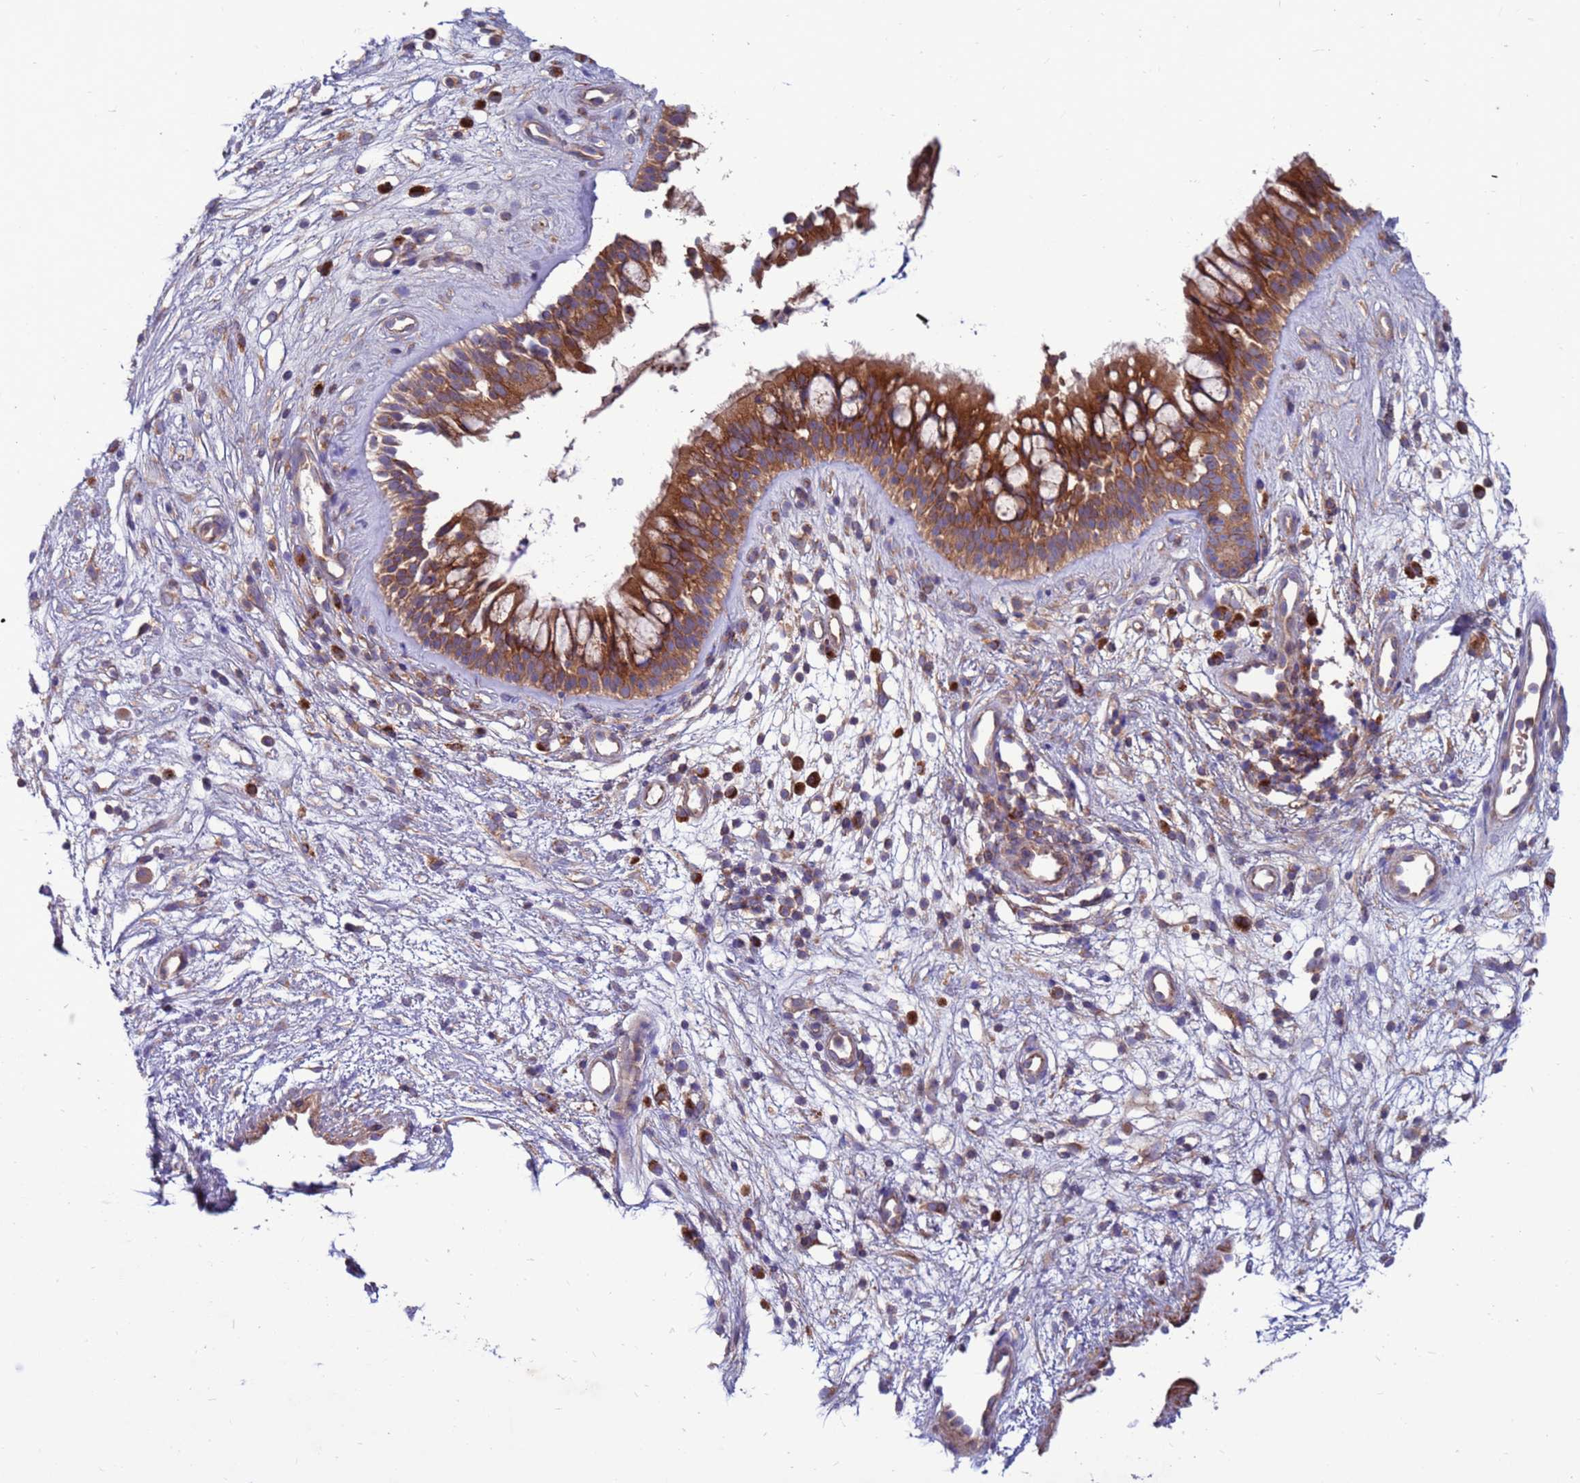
{"staining": {"intensity": "moderate", "quantity": ">75%", "location": "cytoplasmic/membranous"}, "tissue": "nasopharynx", "cell_type": "Respiratory epithelial cells", "image_type": "normal", "snomed": [{"axis": "morphology", "description": "Normal tissue, NOS"}, {"axis": "topography", "description": "Nasopharynx"}], "caption": "The image reveals immunohistochemical staining of unremarkable nasopharynx. There is moderate cytoplasmic/membranous positivity is seen in approximately >75% of respiratory epithelial cells.", "gene": "ZC3HAV1", "patient": {"sex": "male", "age": 32}}